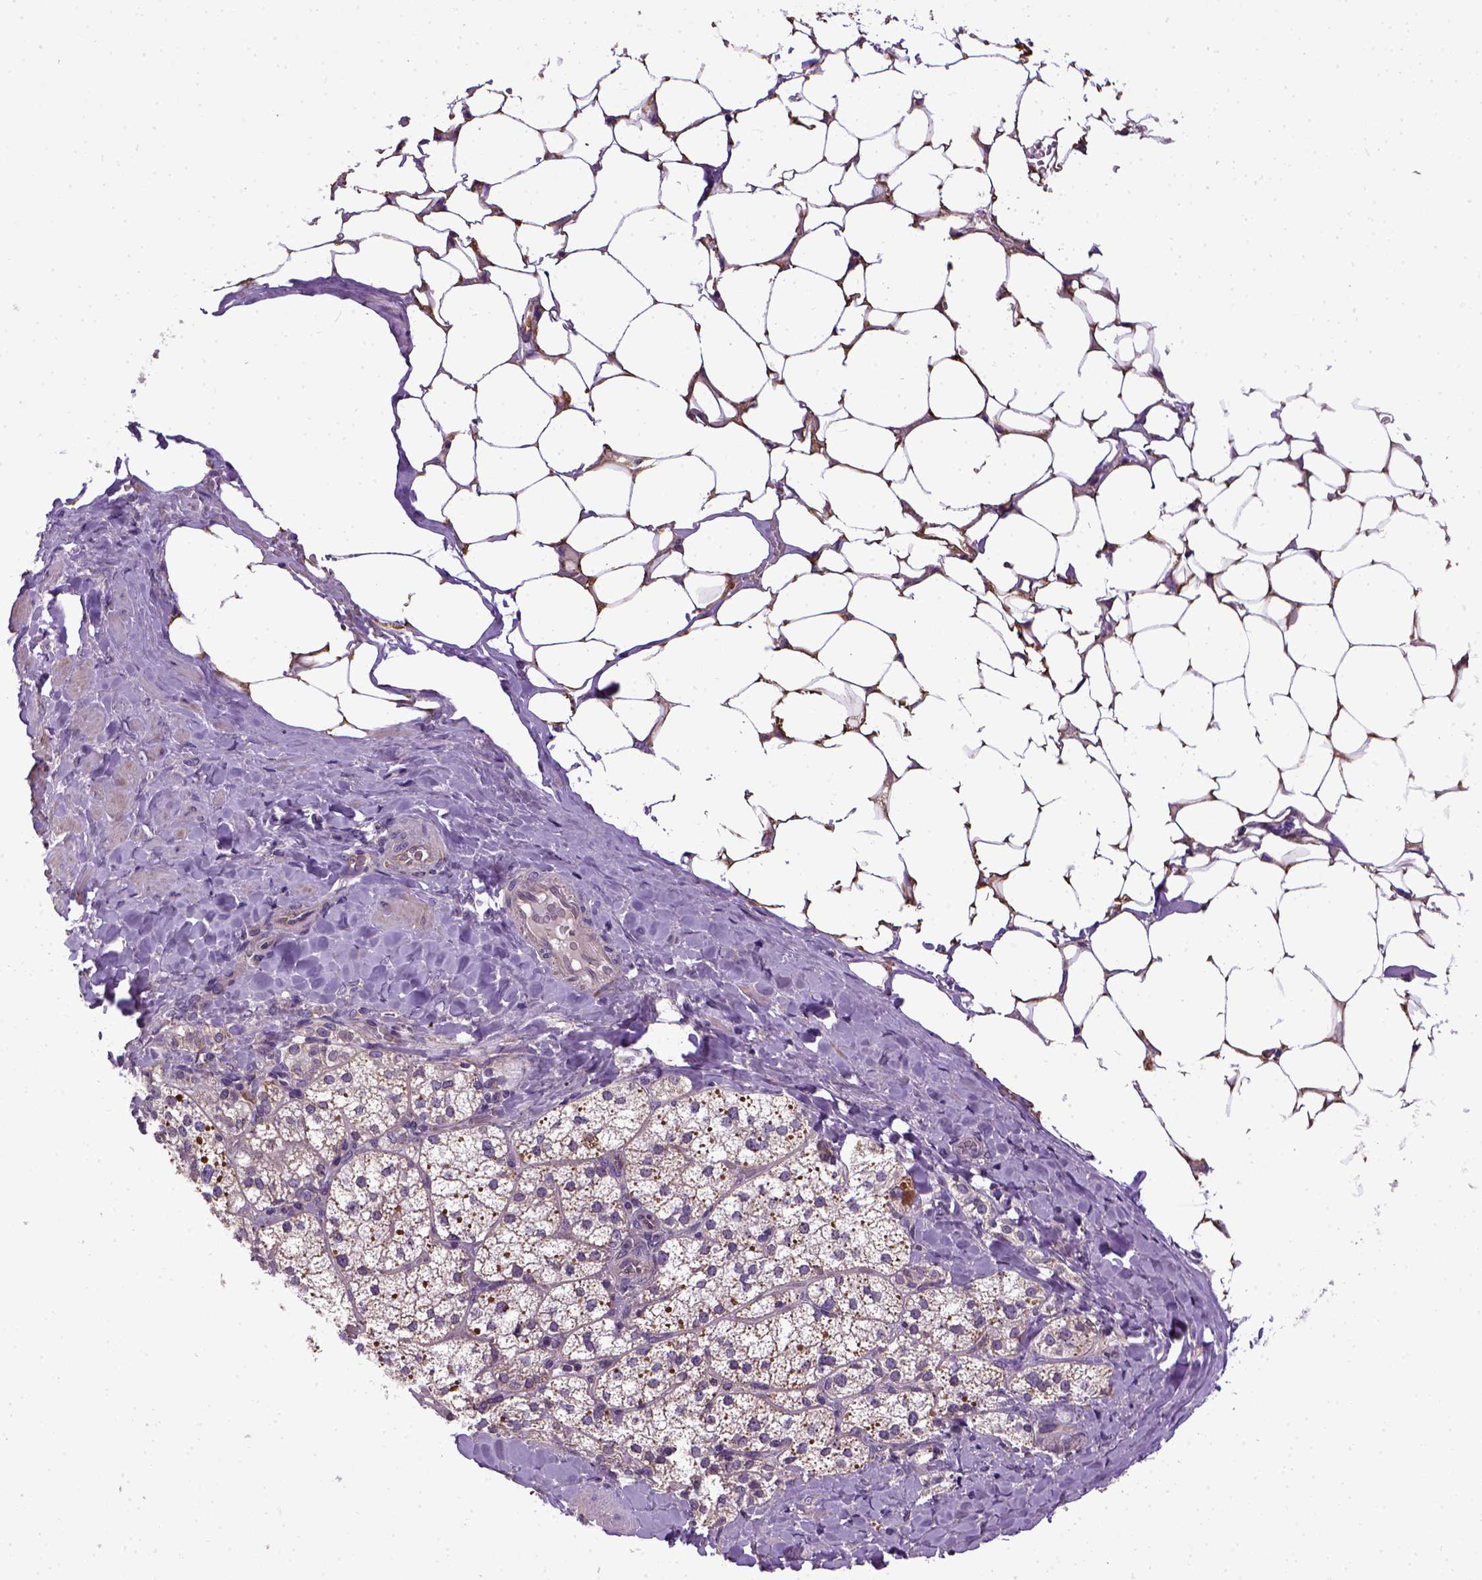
{"staining": {"intensity": "weak", "quantity": "25%-75%", "location": "cytoplasmic/membranous"}, "tissue": "adrenal gland", "cell_type": "Glandular cells", "image_type": "normal", "snomed": [{"axis": "morphology", "description": "Normal tissue, NOS"}, {"axis": "topography", "description": "Adrenal gland"}], "caption": "The micrograph displays immunohistochemical staining of normal adrenal gland. There is weak cytoplasmic/membranous positivity is appreciated in approximately 25%-75% of glandular cells. The staining was performed using DAB (3,3'-diaminobenzidine), with brown indicating positive protein expression. Nuclei are stained blue with hematoxylin.", "gene": "ENG", "patient": {"sex": "male", "age": 53}}